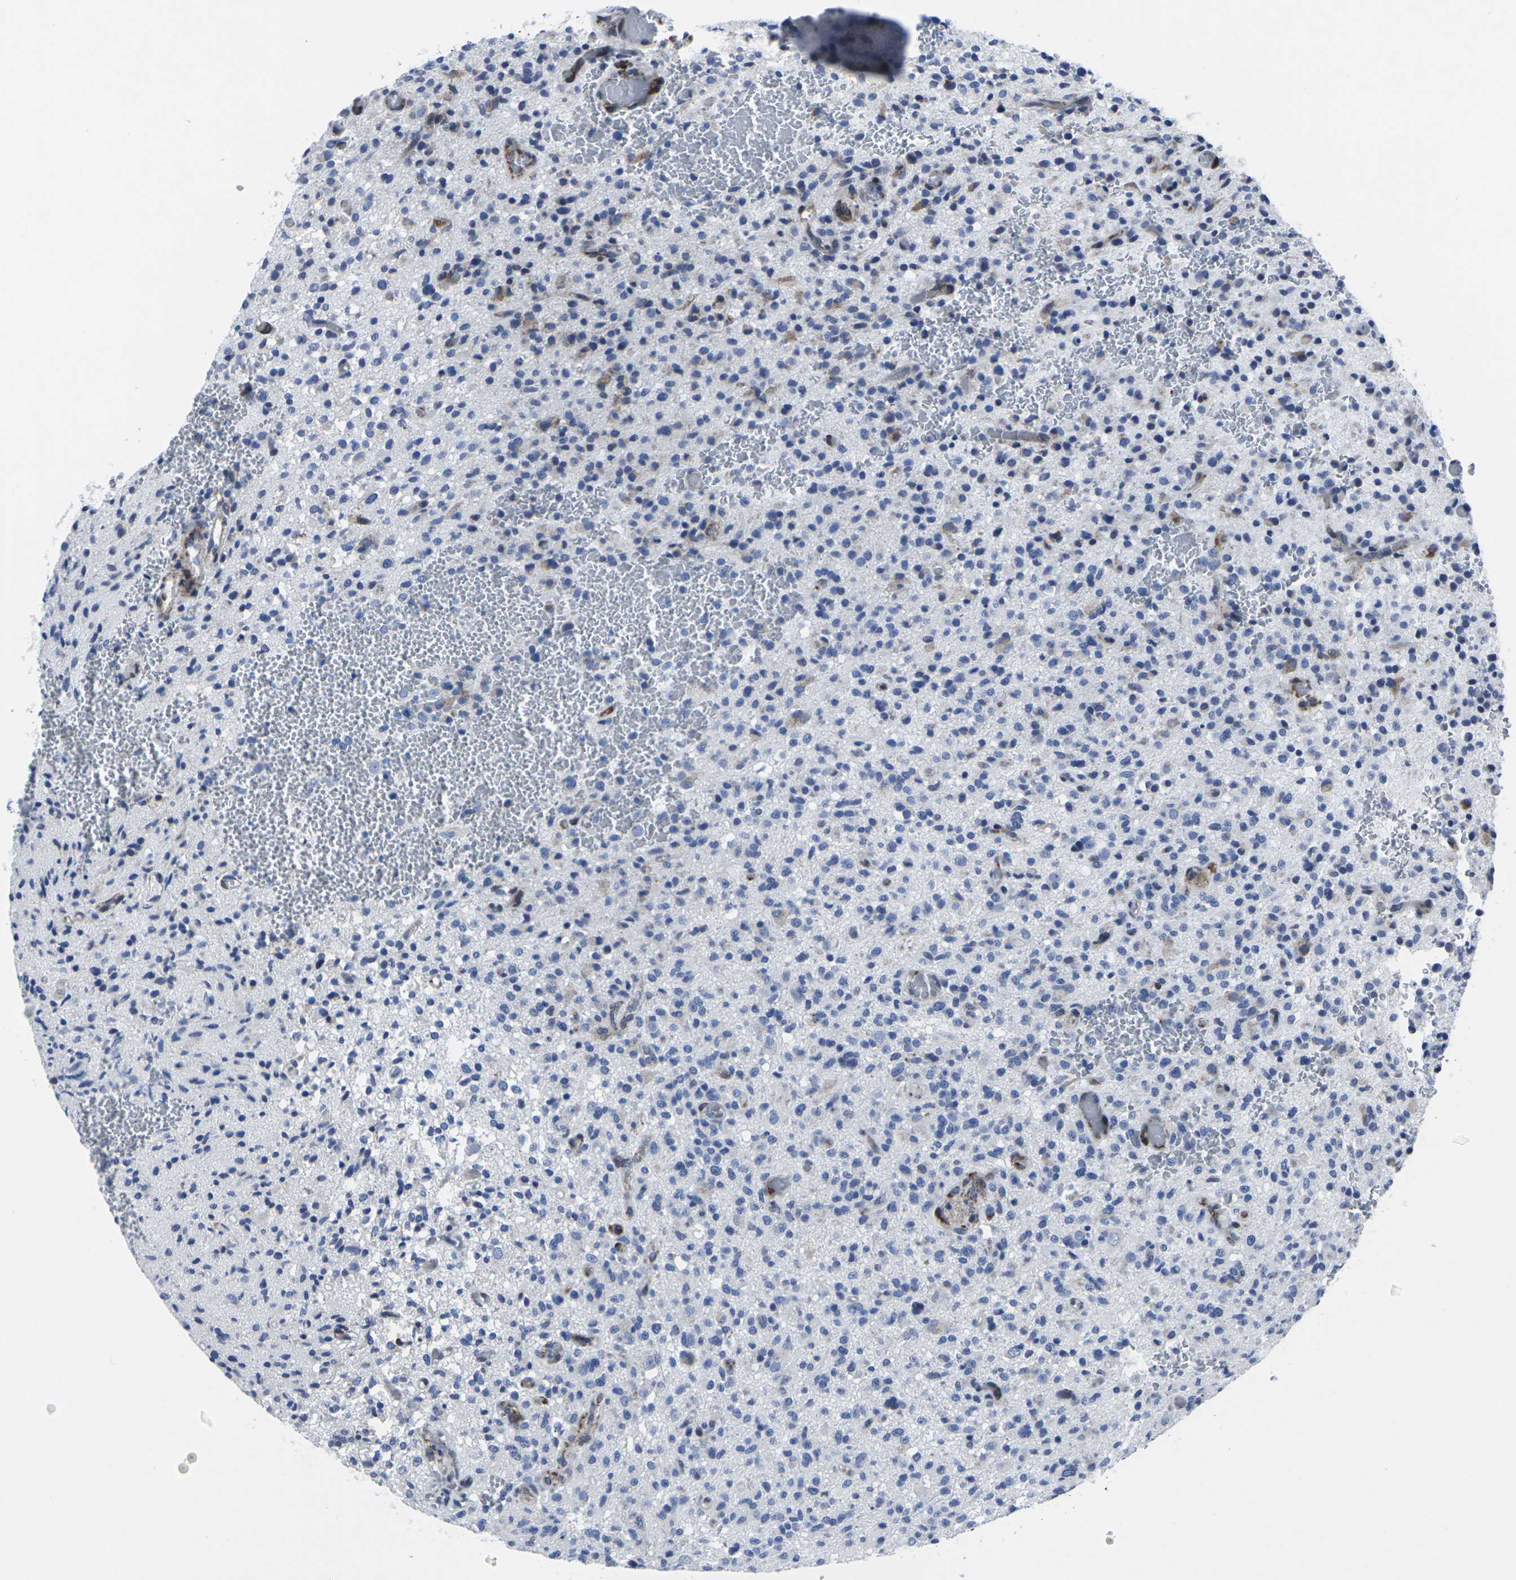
{"staining": {"intensity": "negative", "quantity": "none", "location": "none"}, "tissue": "glioma", "cell_type": "Tumor cells", "image_type": "cancer", "snomed": [{"axis": "morphology", "description": "Glioma, malignant, High grade"}, {"axis": "topography", "description": "Brain"}], "caption": "Tumor cells are negative for brown protein staining in high-grade glioma (malignant). The staining is performed using DAB brown chromogen with nuclei counter-stained in using hematoxylin.", "gene": "RPN1", "patient": {"sex": "male", "age": 71}}